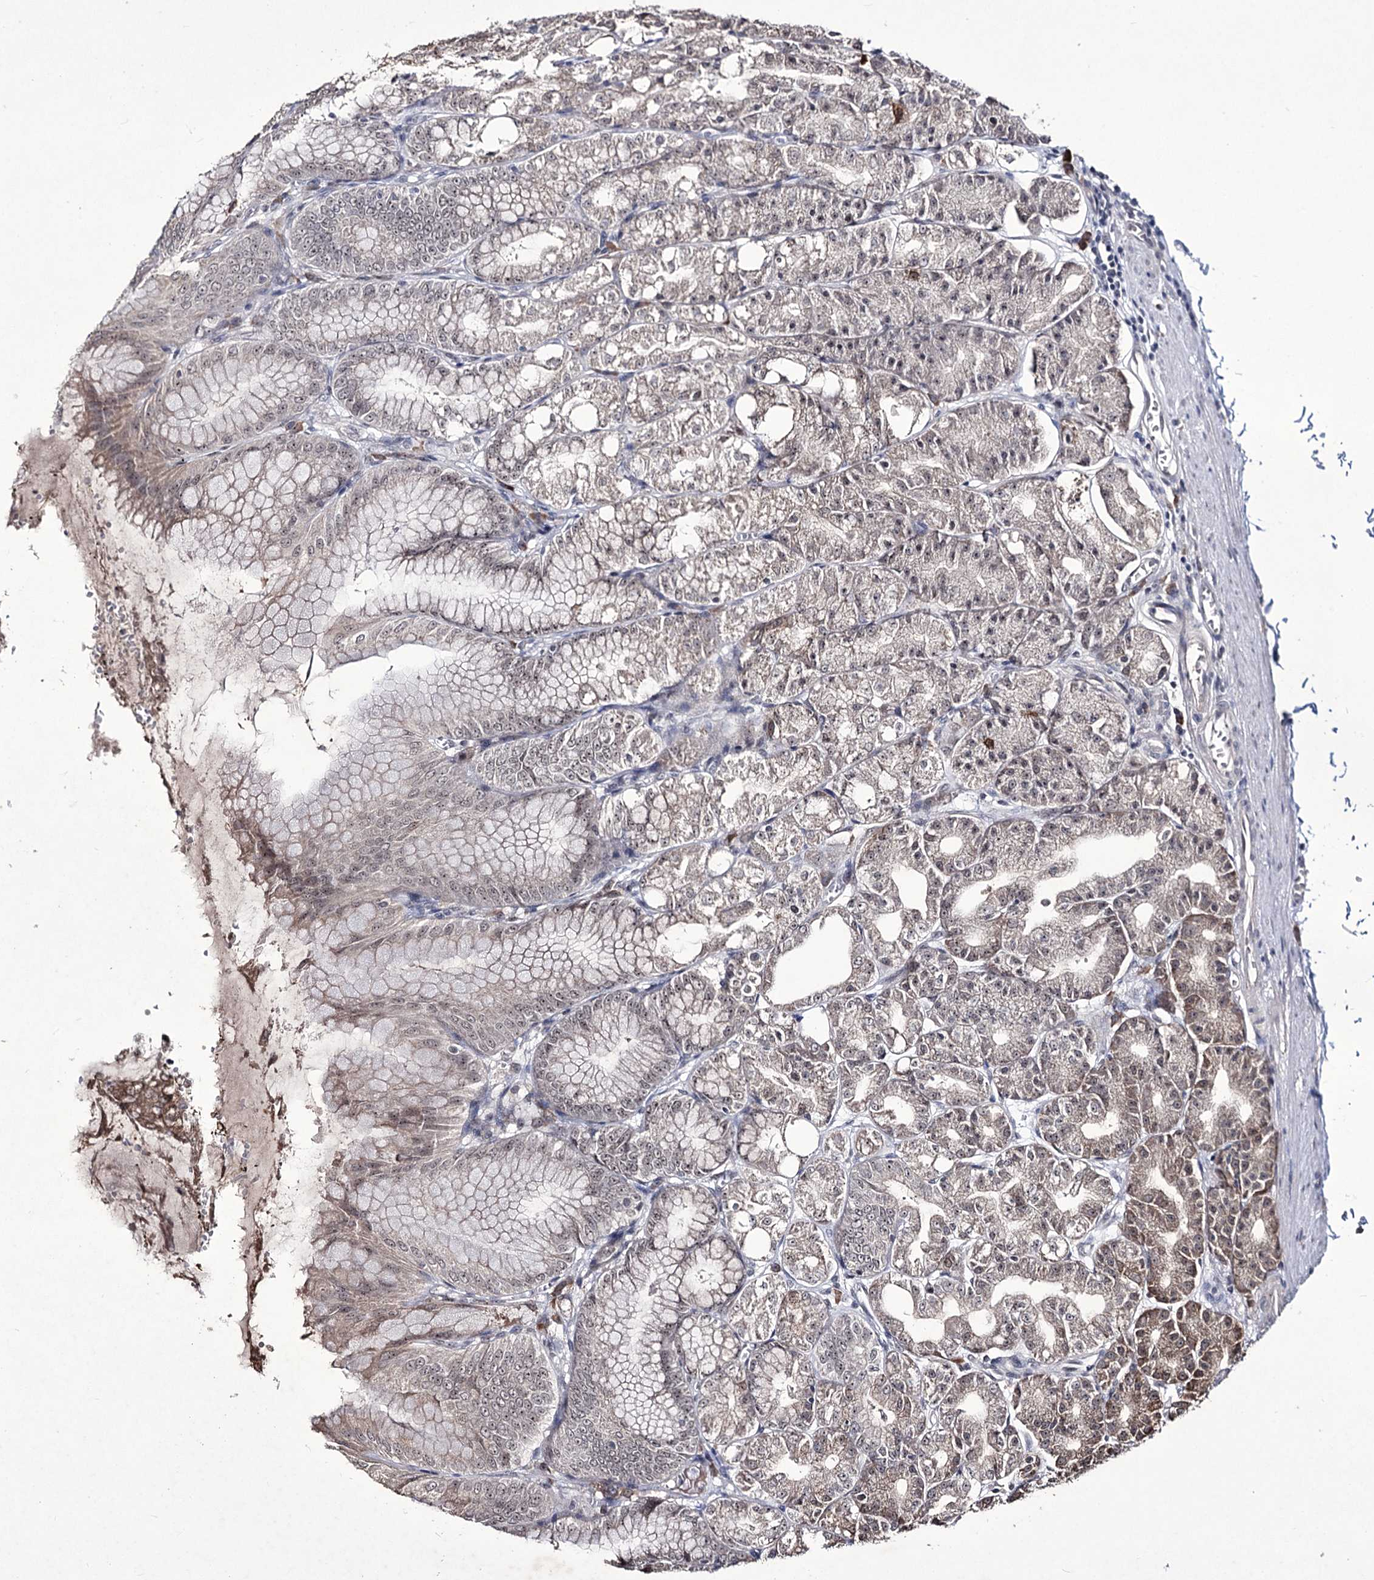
{"staining": {"intensity": "weak", "quantity": ">75%", "location": "cytoplasmic/membranous,nuclear"}, "tissue": "stomach", "cell_type": "Glandular cells", "image_type": "normal", "snomed": [{"axis": "morphology", "description": "Normal tissue, NOS"}, {"axis": "topography", "description": "Stomach, lower"}], "caption": "Immunohistochemical staining of benign stomach displays >75% levels of weak cytoplasmic/membranous,nuclear protein expression in approximately >75% of glandular cells. (Brightfield microscopy of DAB IHC at high magnification).", "gene": "VGLL4", "patient": {"sex": "male", "age": 71}}